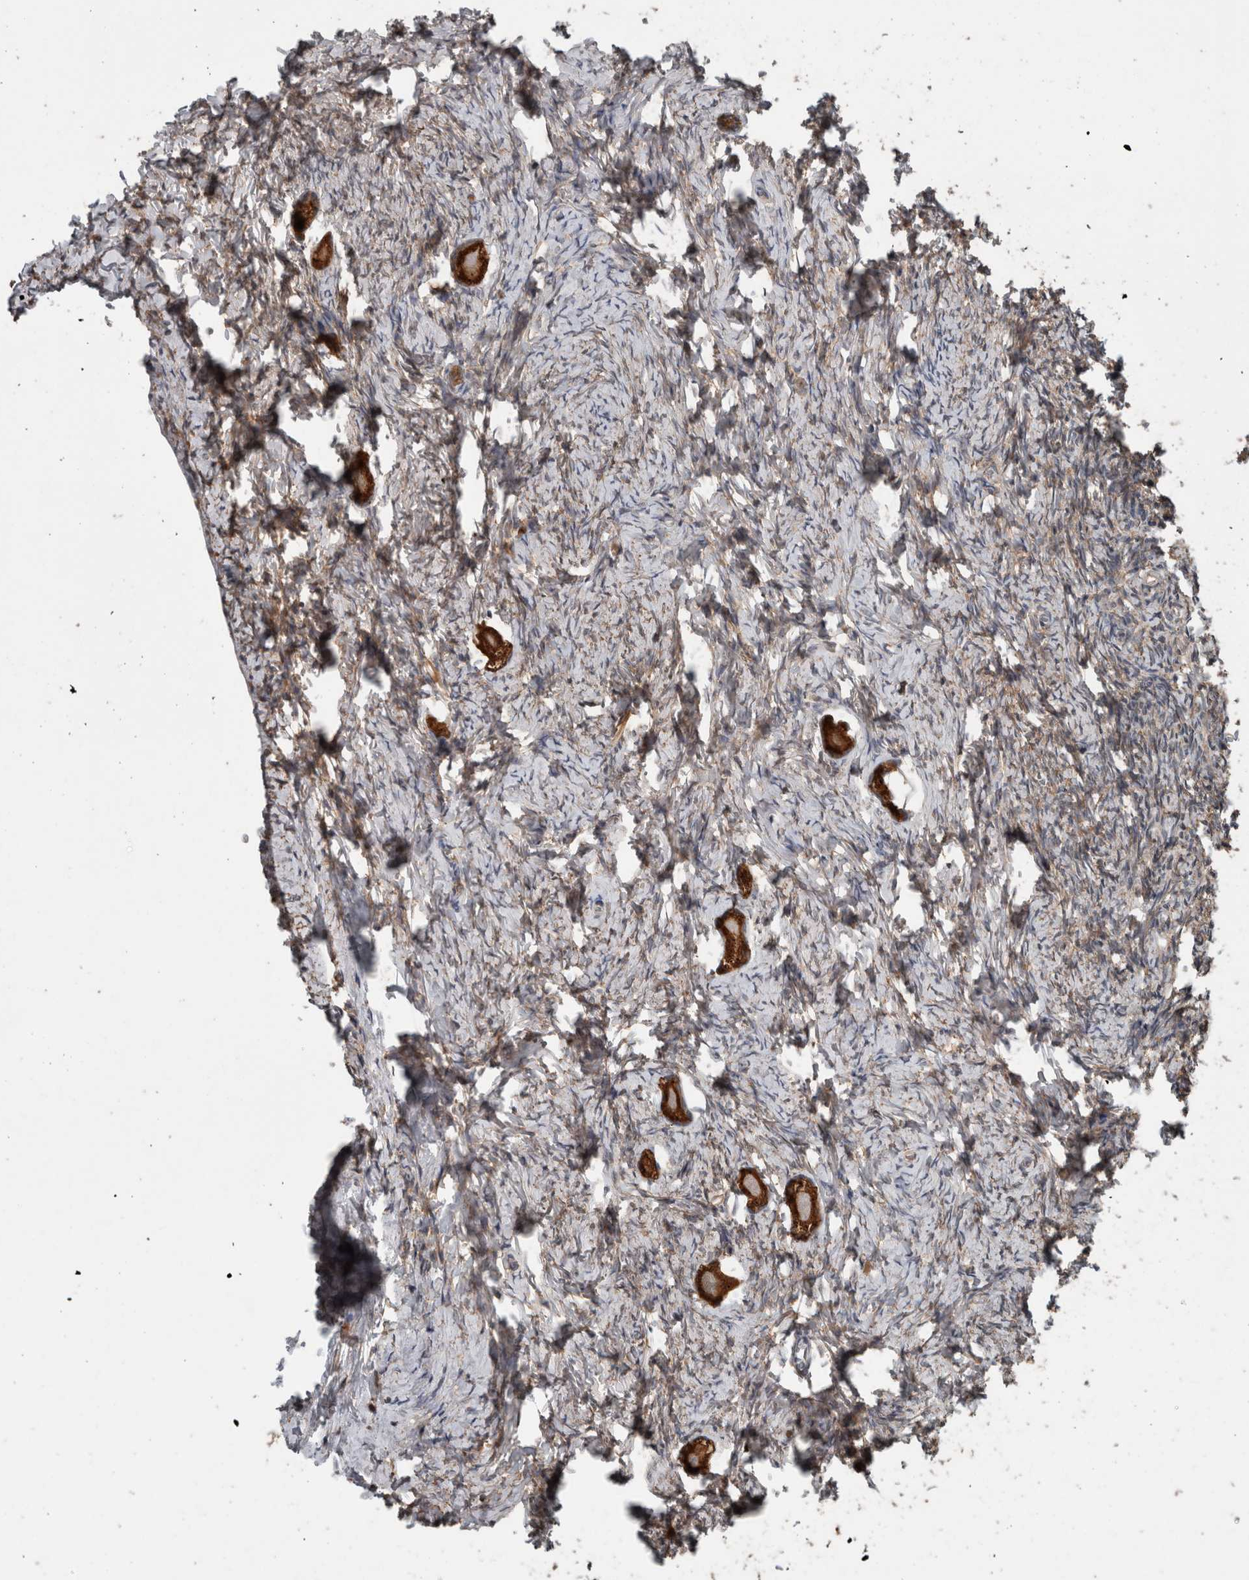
{"staining": {"intensity": "strong", "quantity": ">75%", "location": "cytoplasmic/membranous"}, "tissue": "ovary", "cell_type": "Follicle cells", "image_type": "normal", "snomed": [{"axis": "morphology", "description": "Normal tissue, NOS"}, {"axis": "topography", "description": "Ovary"}], "caption": "Protein expression analysis of benign ovary reveals strong cytoplasmic/membranous positivity in about >75% of follicle cells.", "gene": "RIOK3", "patient": {"sex": "female", "age": 27}}